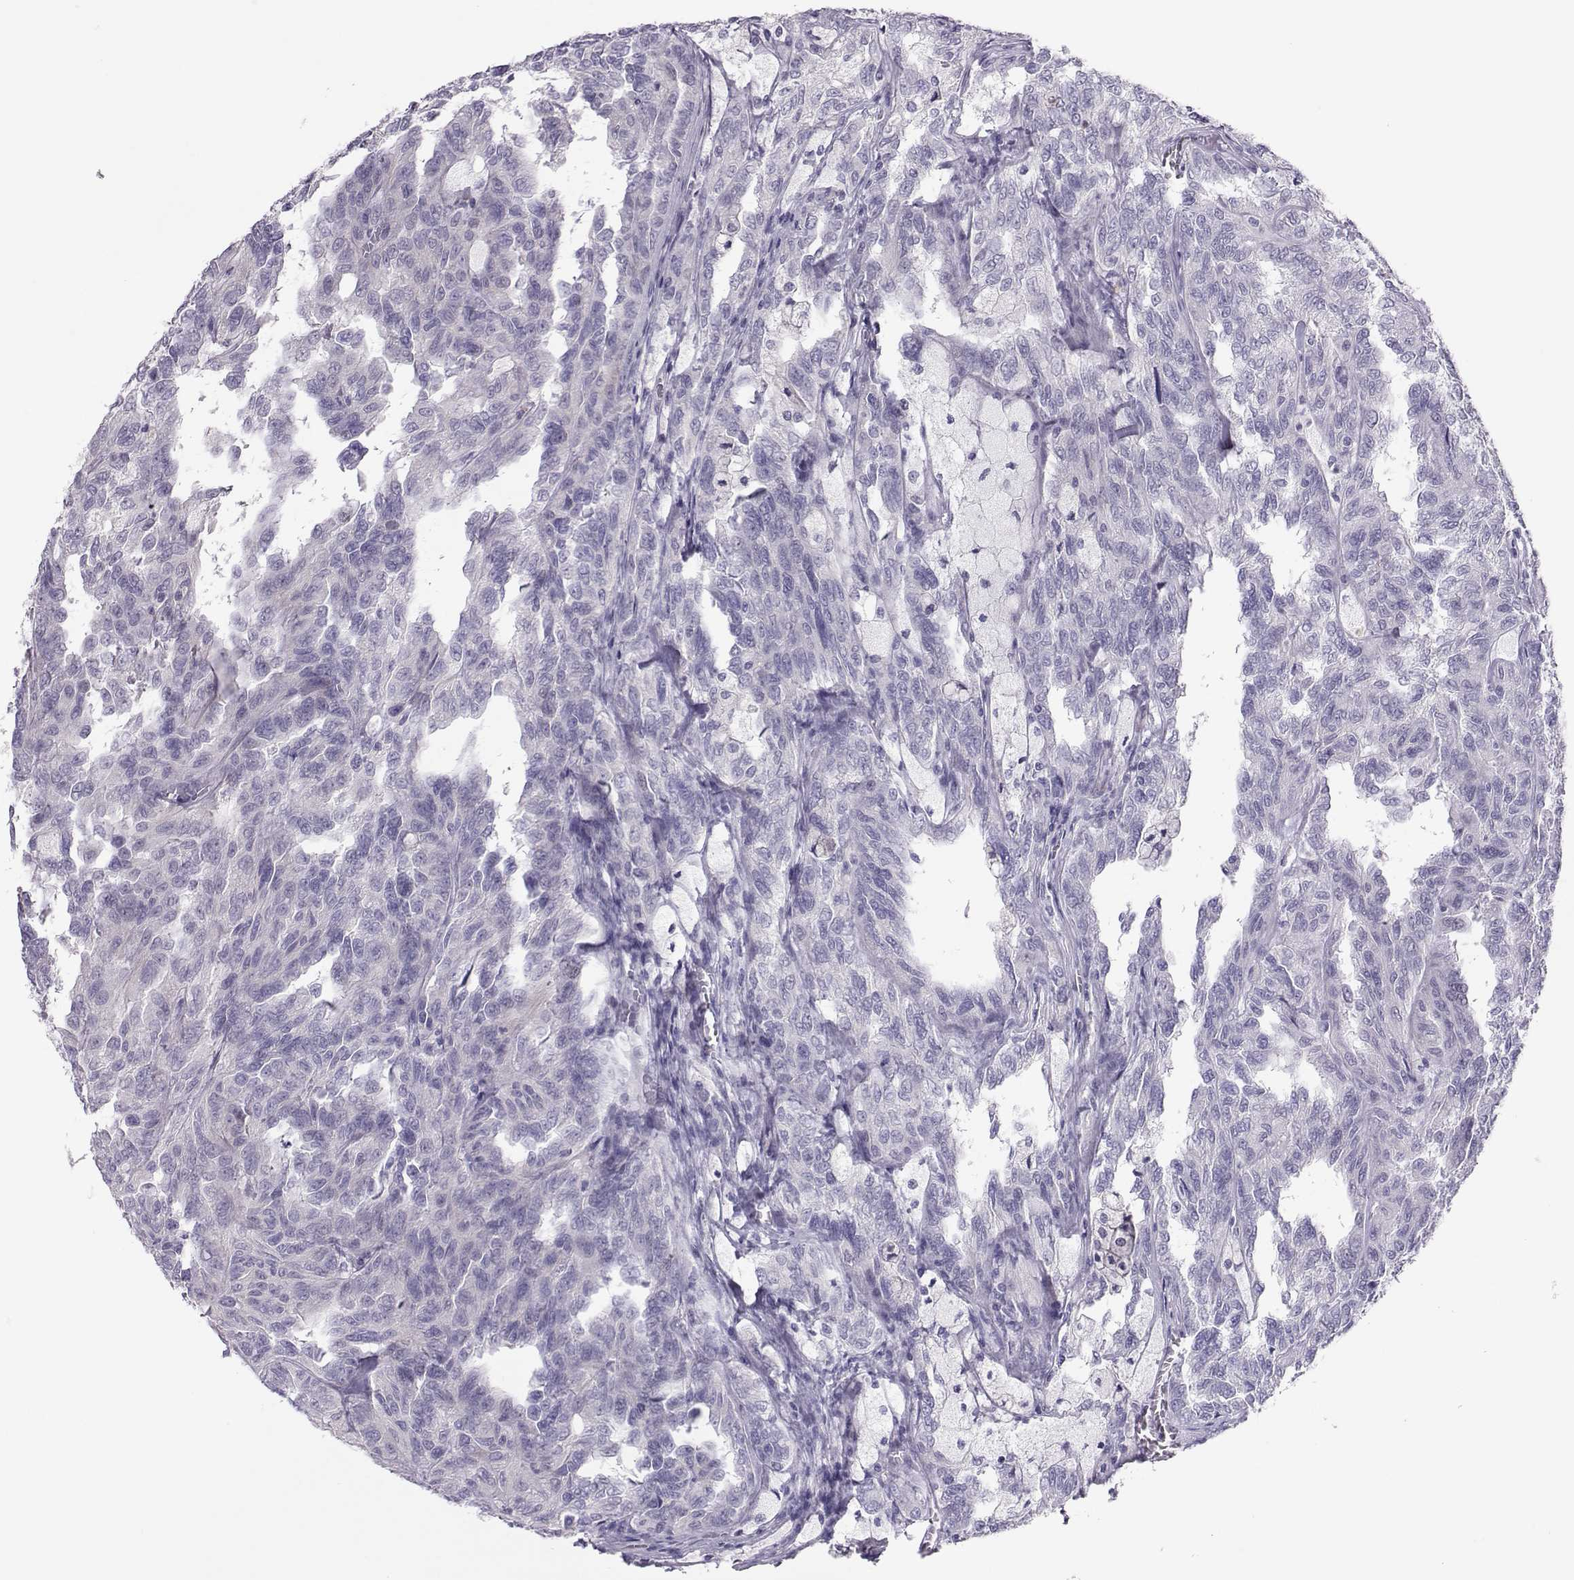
{"staining": {"intensity": "negative", "quantity": "none", "location": "none"}, "tissue": "renal cancer", "cell_type": "Tumor cells", "image_type": "cancer", "snomed": [{"axis": "morphology", "description": "Adenocarcinoma, NOS"}, {"axis": "topography", "description": "Kidney"}], "caption": "Immunohistochemistry (IHC) photomicrograph of neoplastic tissue: human renal adenocarcinoma stained with DAB displays no significant protein staining in tumor cells. (DAB immunohistochemistry visualized using brightfield microscopy, high magnification).", "gene": "TRPM7", "patient": {"sex": "male", "age": 79}}